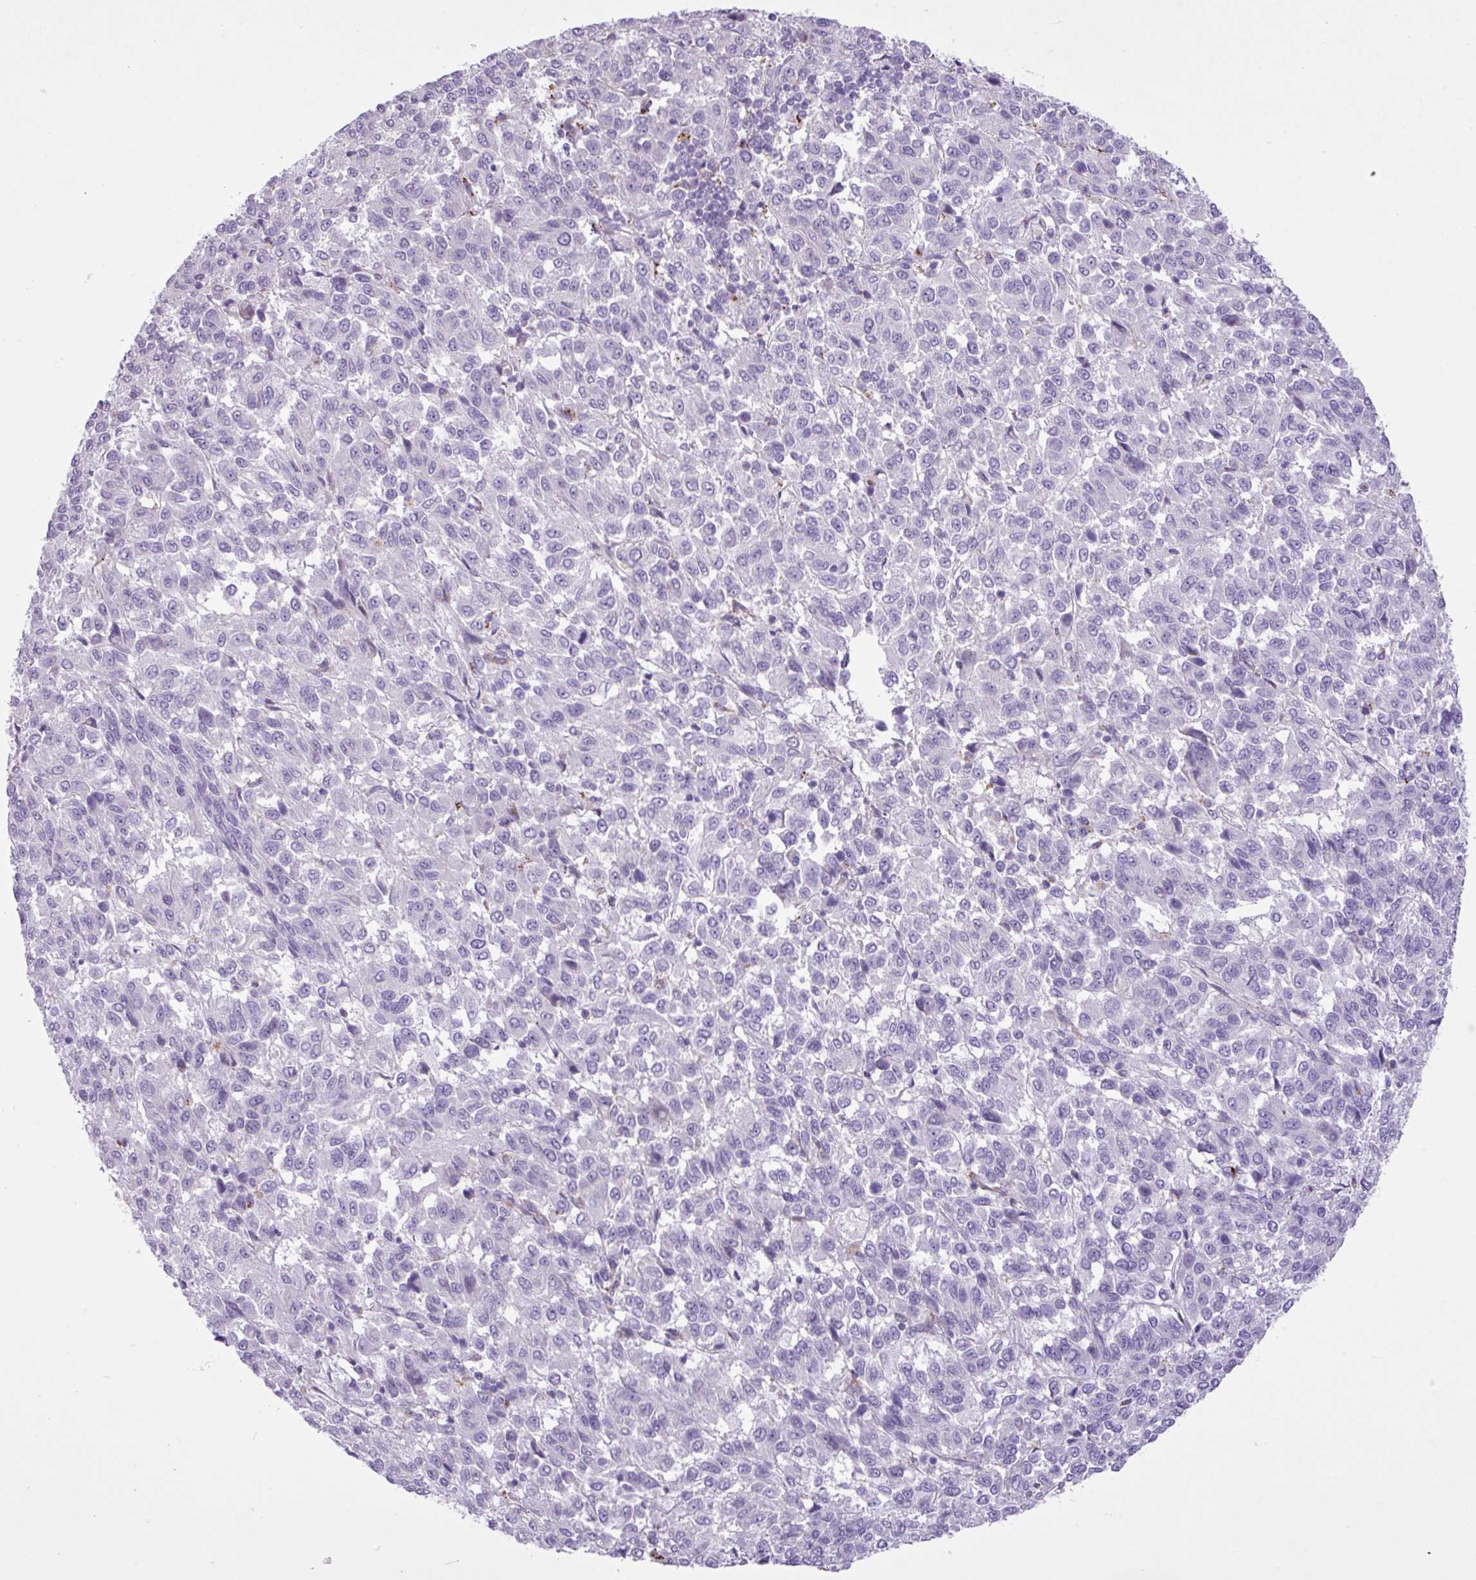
{"staining": {"intensity": "negative", "quantity": "none", "location": "none"}, "tissue": "melanoma", "cell_type": "Tumor cells", "image_type": "cancer", "snomed": [{"axis": "morphology", "description": "Malignant melanoma, Metastatic site"}, {"axis": "topography", "description": "Lung"}], "caption": "Micrograph shows no protein expression in tumor cells of malignant melanoma (metastatic site) tissue.", "gene": "CD248", "patient": {"sex": "male", "age": 64}}